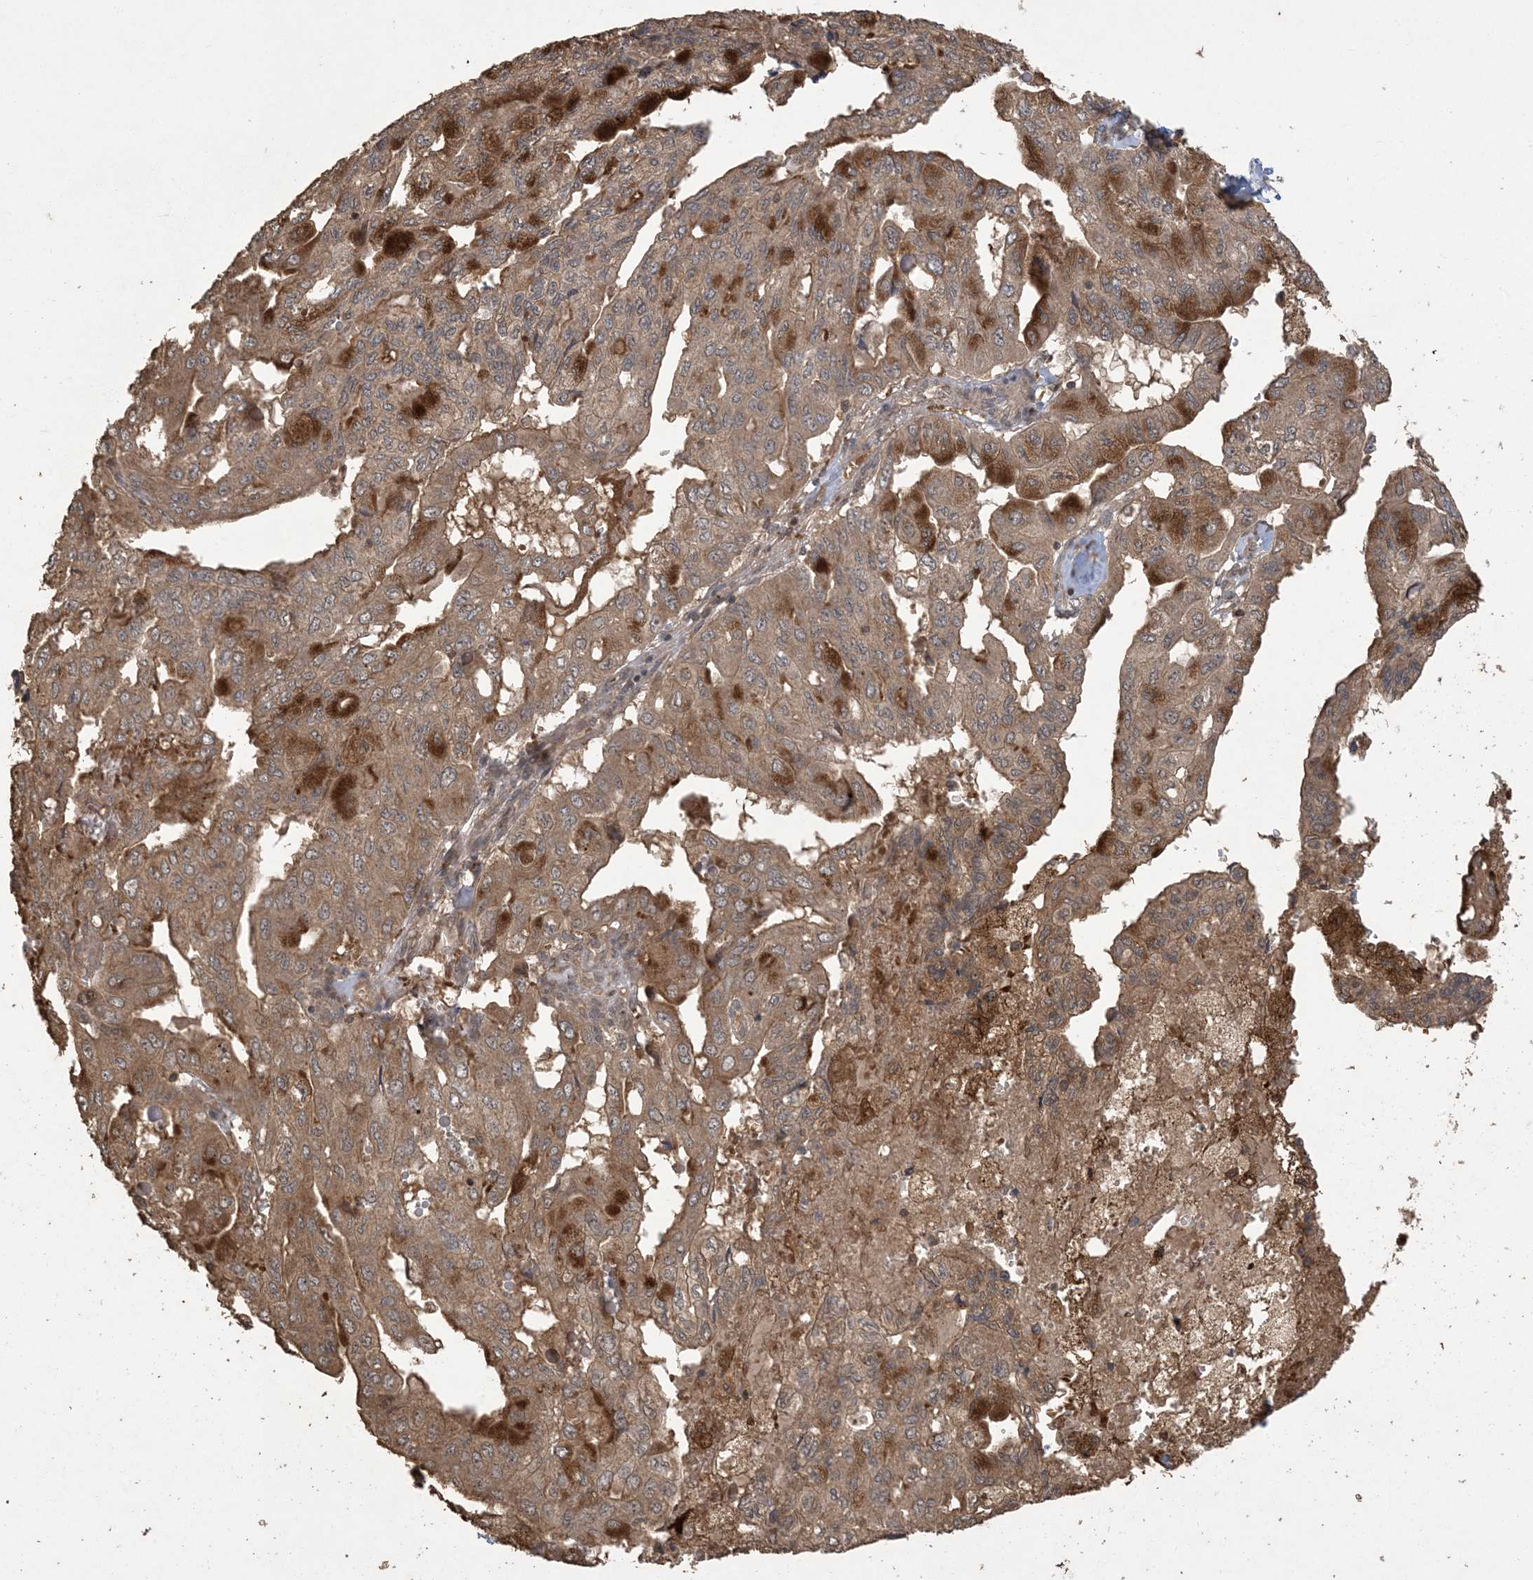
{"staining": {"intensity": "strong", "quantity": ">75%", "location": "cytoplasmic/membranous"}, "tissue": "pancreatic cancer", "cell_type": "Tumor cells", "image_type": "cancer", "snomed": [{"axis": "morphology", "description": "Adenocarcinoma, NOS"}, {"axis": "topography", "description": "Pancreas"}], "caption": "Strong cytoplasmic/membranous staining is present in about >75% of tumor cells in pancreatic cancer (adenocarcinoma).", "gene": "EFCAB8", "patient": {"sex": "male", "age": 51}}